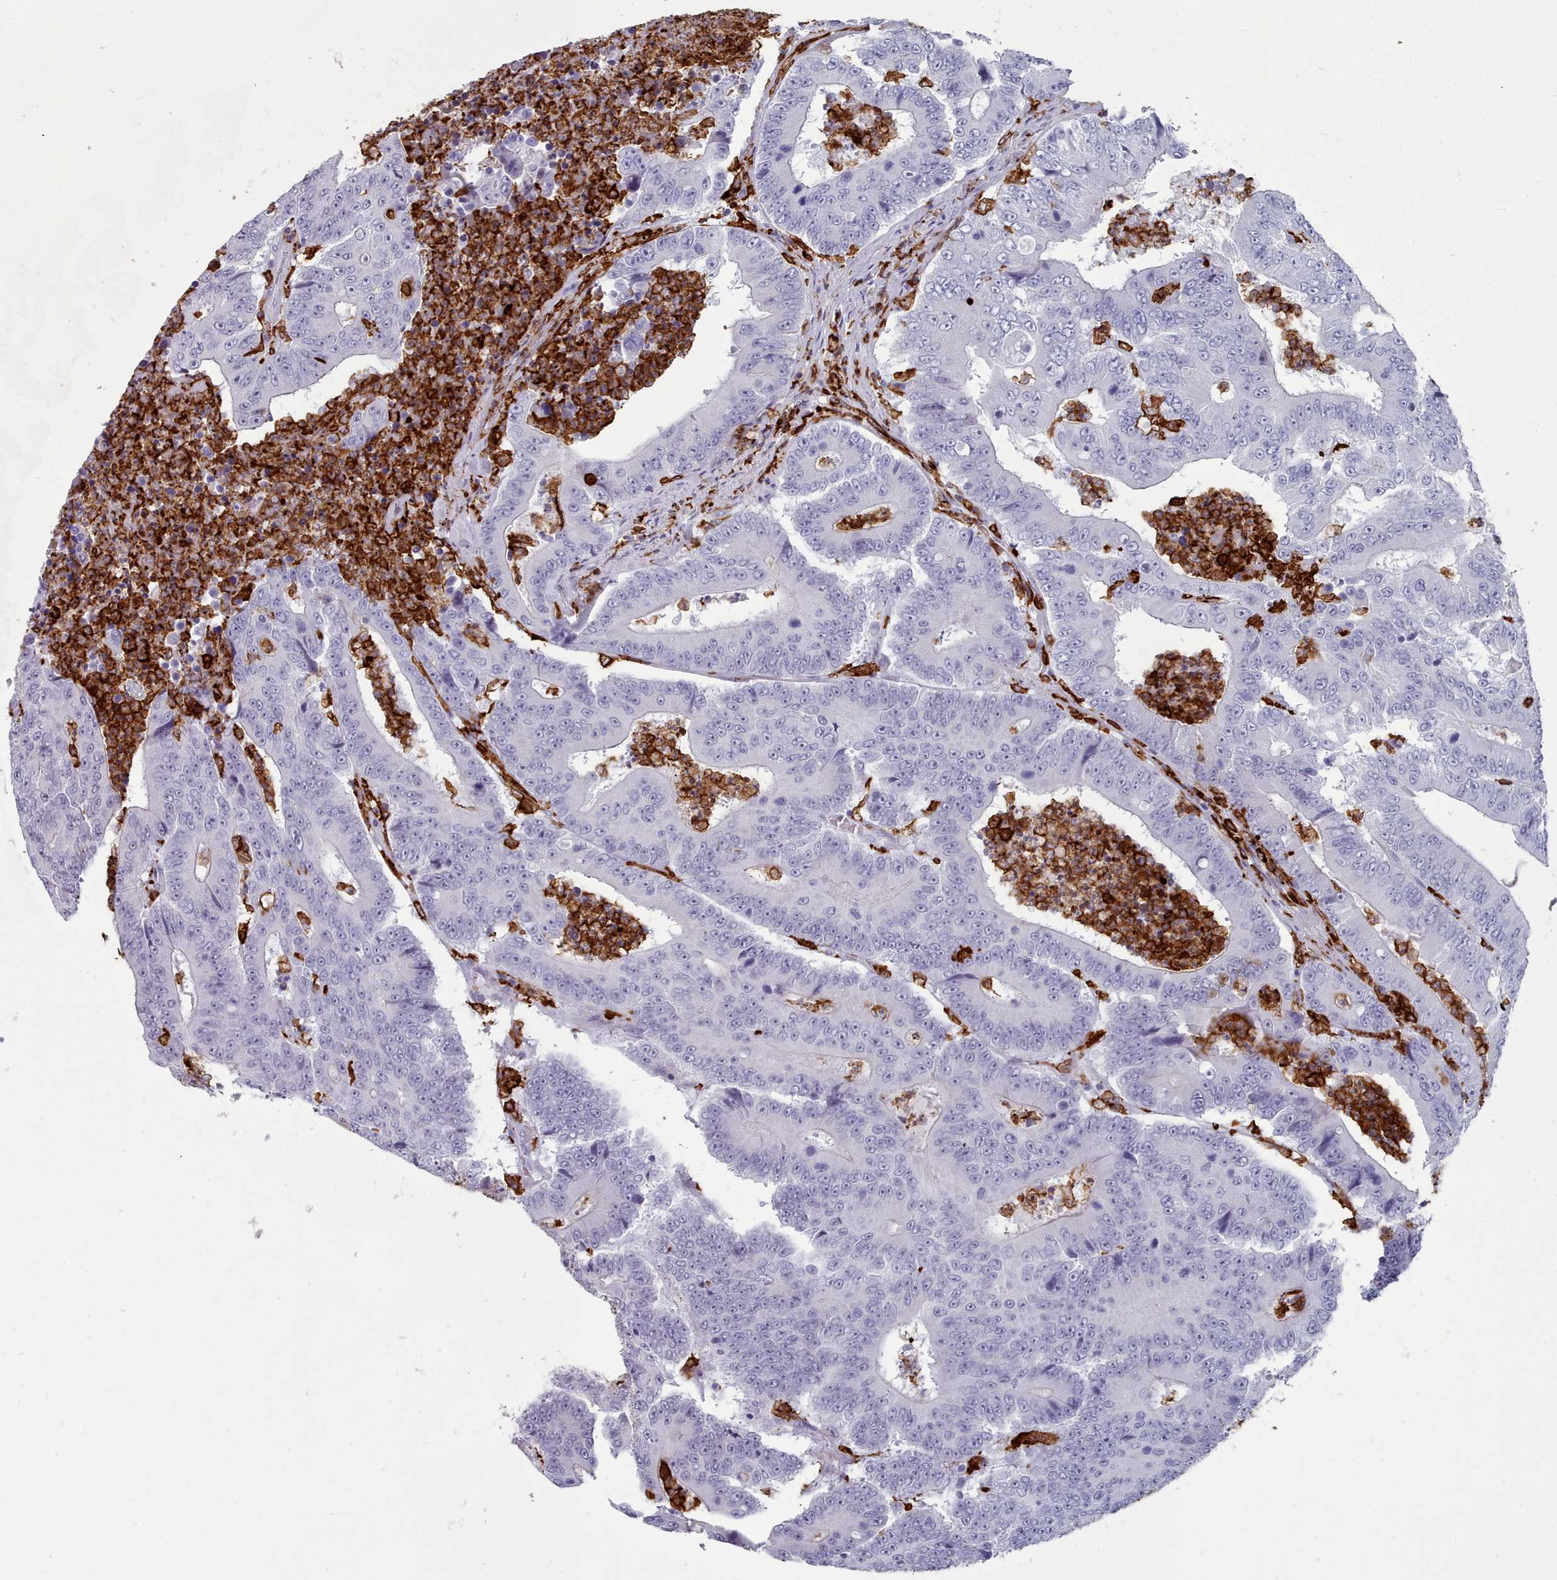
{"staining": {"intensity": "negative", "quantity": "none", "location": "none"}, "tissue": "colorectal cancer", "cell_type": "Tumor cells", "image_type": "cancer", "snomed": [{"axis": "morphology", "description": "Adenocarcinoma, NOS"}, {"axis": "topography", "description": "Colon"}], "caption": "Immunohistochemistry (IHC) of adenocarcinoma (colorectal) reveals no positivity in tumor cells. (Stains: DAB immunohistochemistry with hematoxylin counter stain, Microscopy: brightfield microscopy at high magnification).", "gene": "AIF1", "patient": {"sex": "male", "age": 83}}